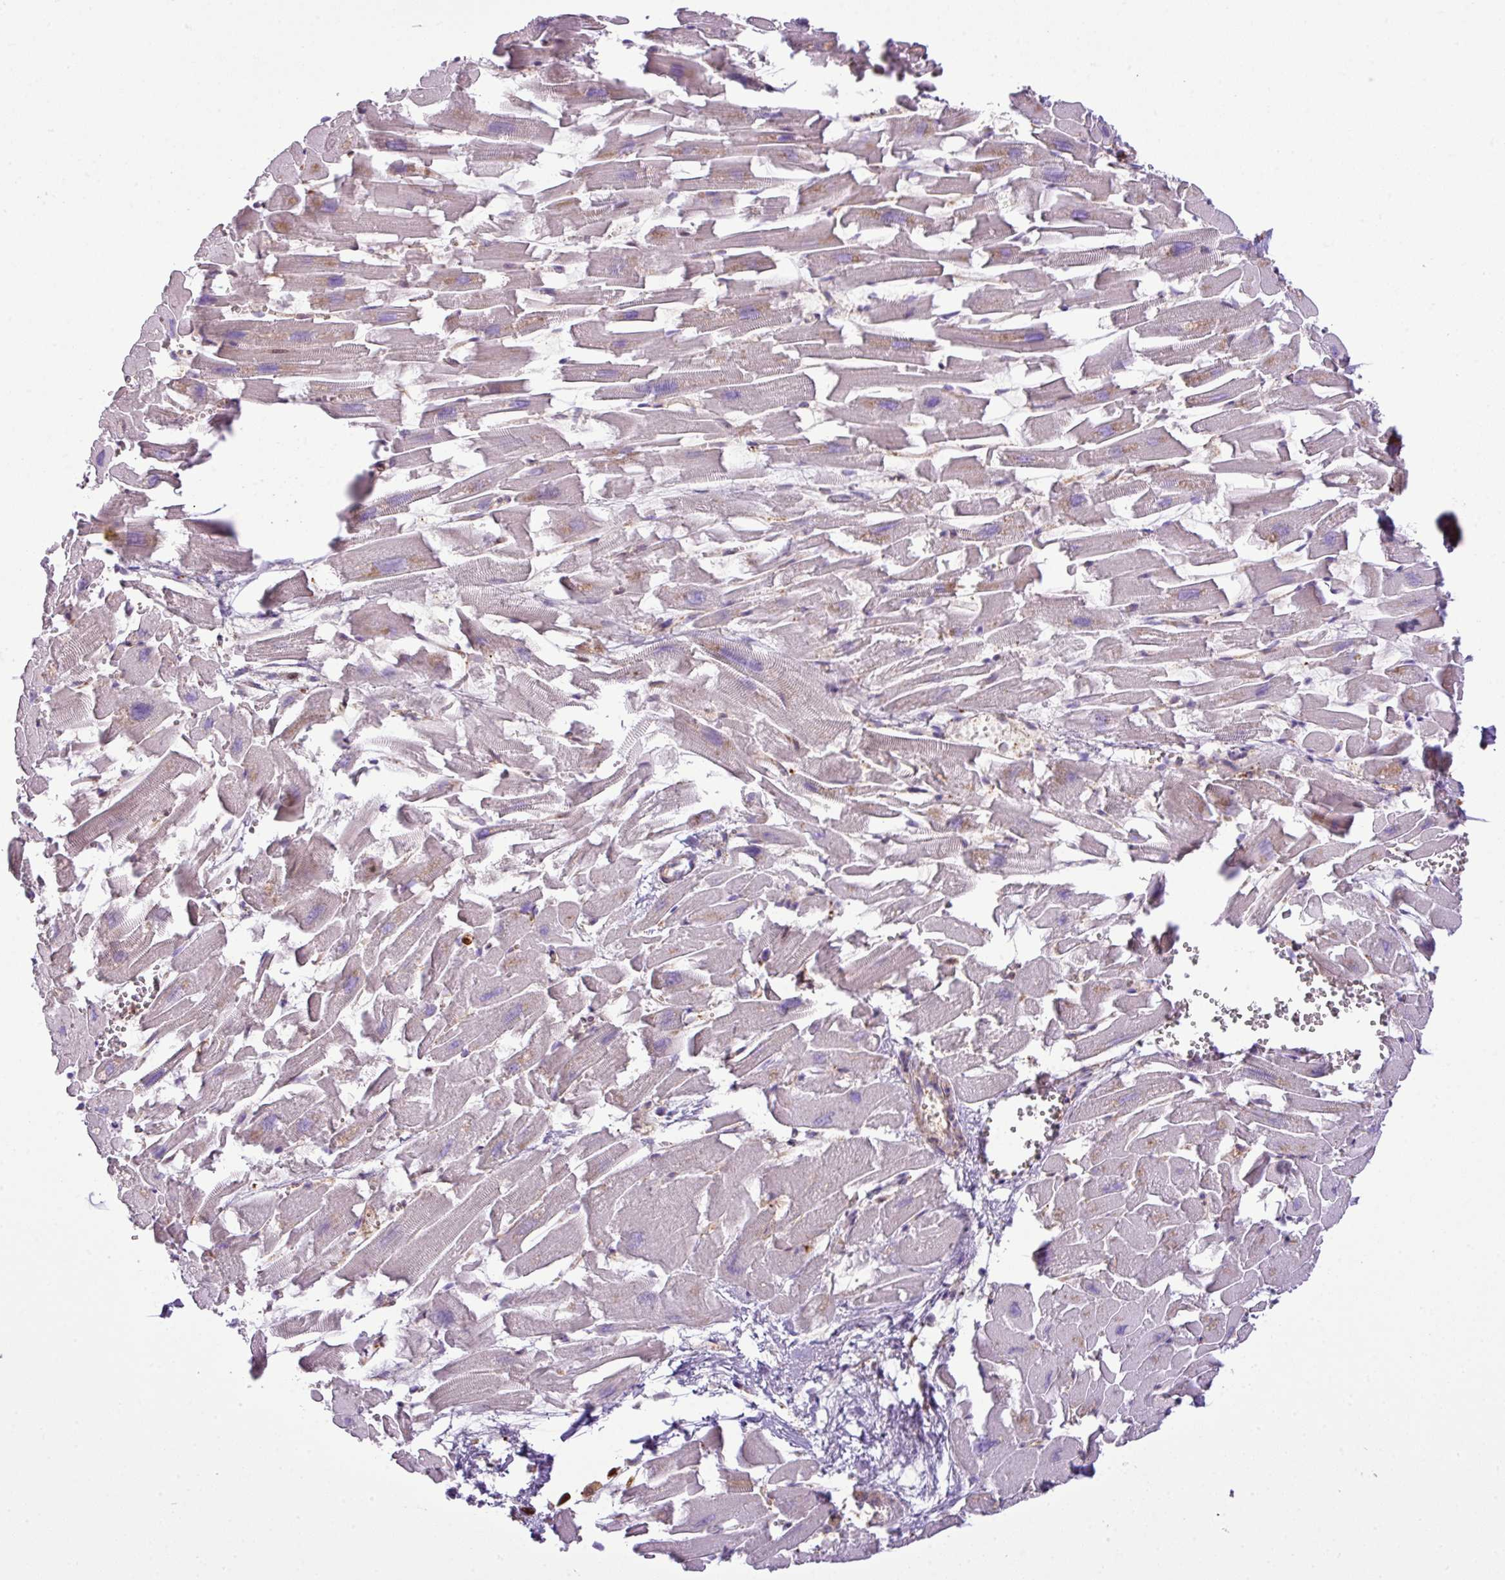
{"staining": {"intensity": "weak", "quantity": "<25%", "location": "cytoplasmic/membranous"}, "tissue": "heart muscle", "cell_type": "Cardiomyocytes", "image_type": "normal", "snomed": [{"axis": "morphology", "description": "Normal tissue, NOS"}, {"axis": "topography", "description": "Heart"}], "caption": "Immunohistochemistry of normal heart muscle exhibits no positivity in cardiomyocytes. Nuclei are stained in blue.", "gene": "PGAP6", "patient": {"sex": "female", "age": 64}}